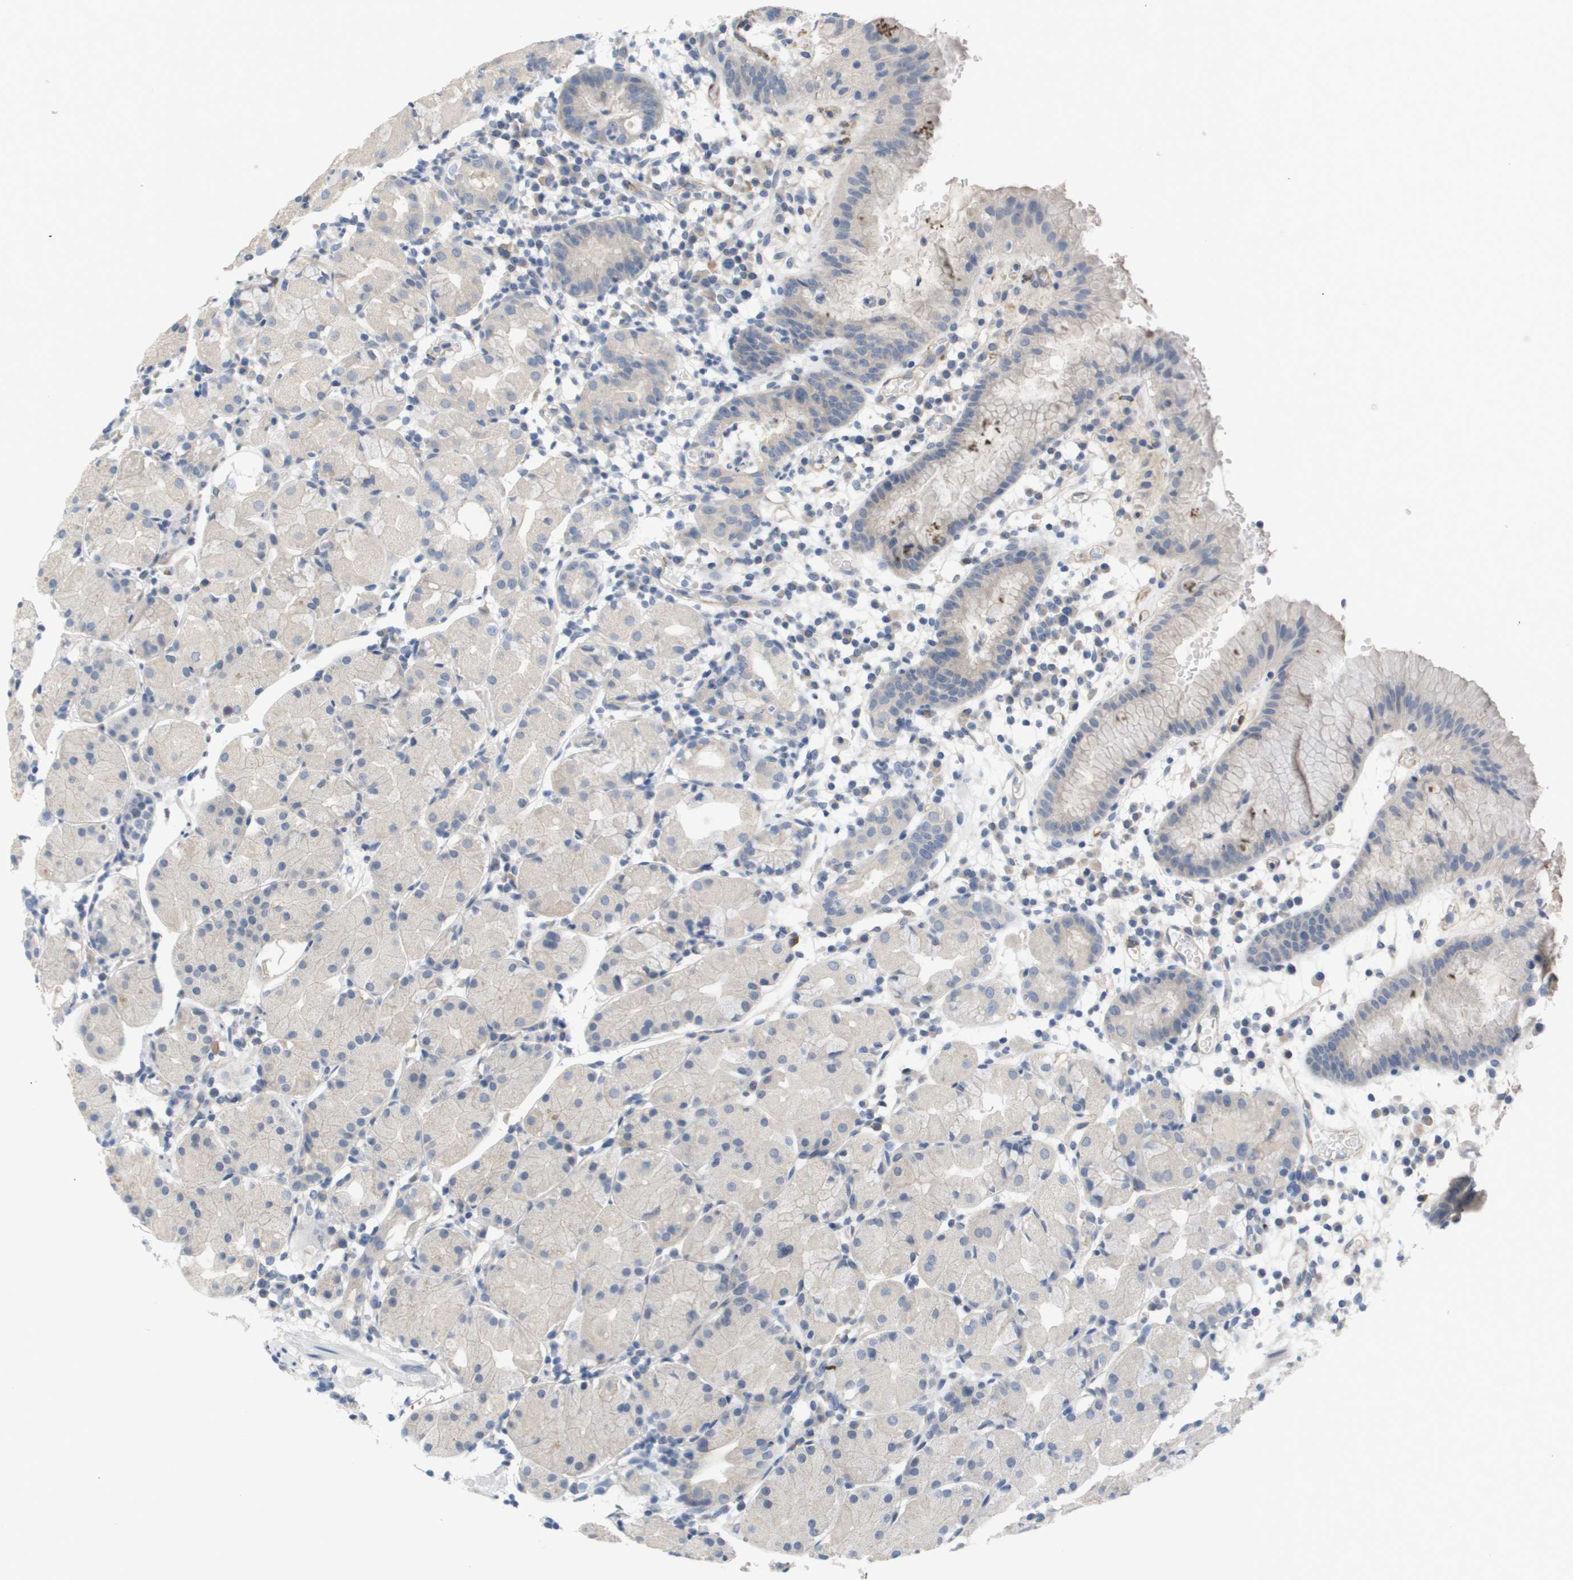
{"staining": {"intensity": "negative", "quantity": "none", "location": "none"}, "tissue": "stomach", "cell_type": "Glandular cells", "image_type": "normal", "snomed": [{"axis": "morphology", "description": "Normal tissue, NOS"}, {"axis": "topography", "description": "Stomach"}, {"axis": "topography", "description": "Stomach, lower"}], "caption": "Human stomach stained for a protein using immunohistochemistry shows no positivity in glandular cells.", "gene": "ANGPT2", "patient": {"sex": "female", "age": 75}}